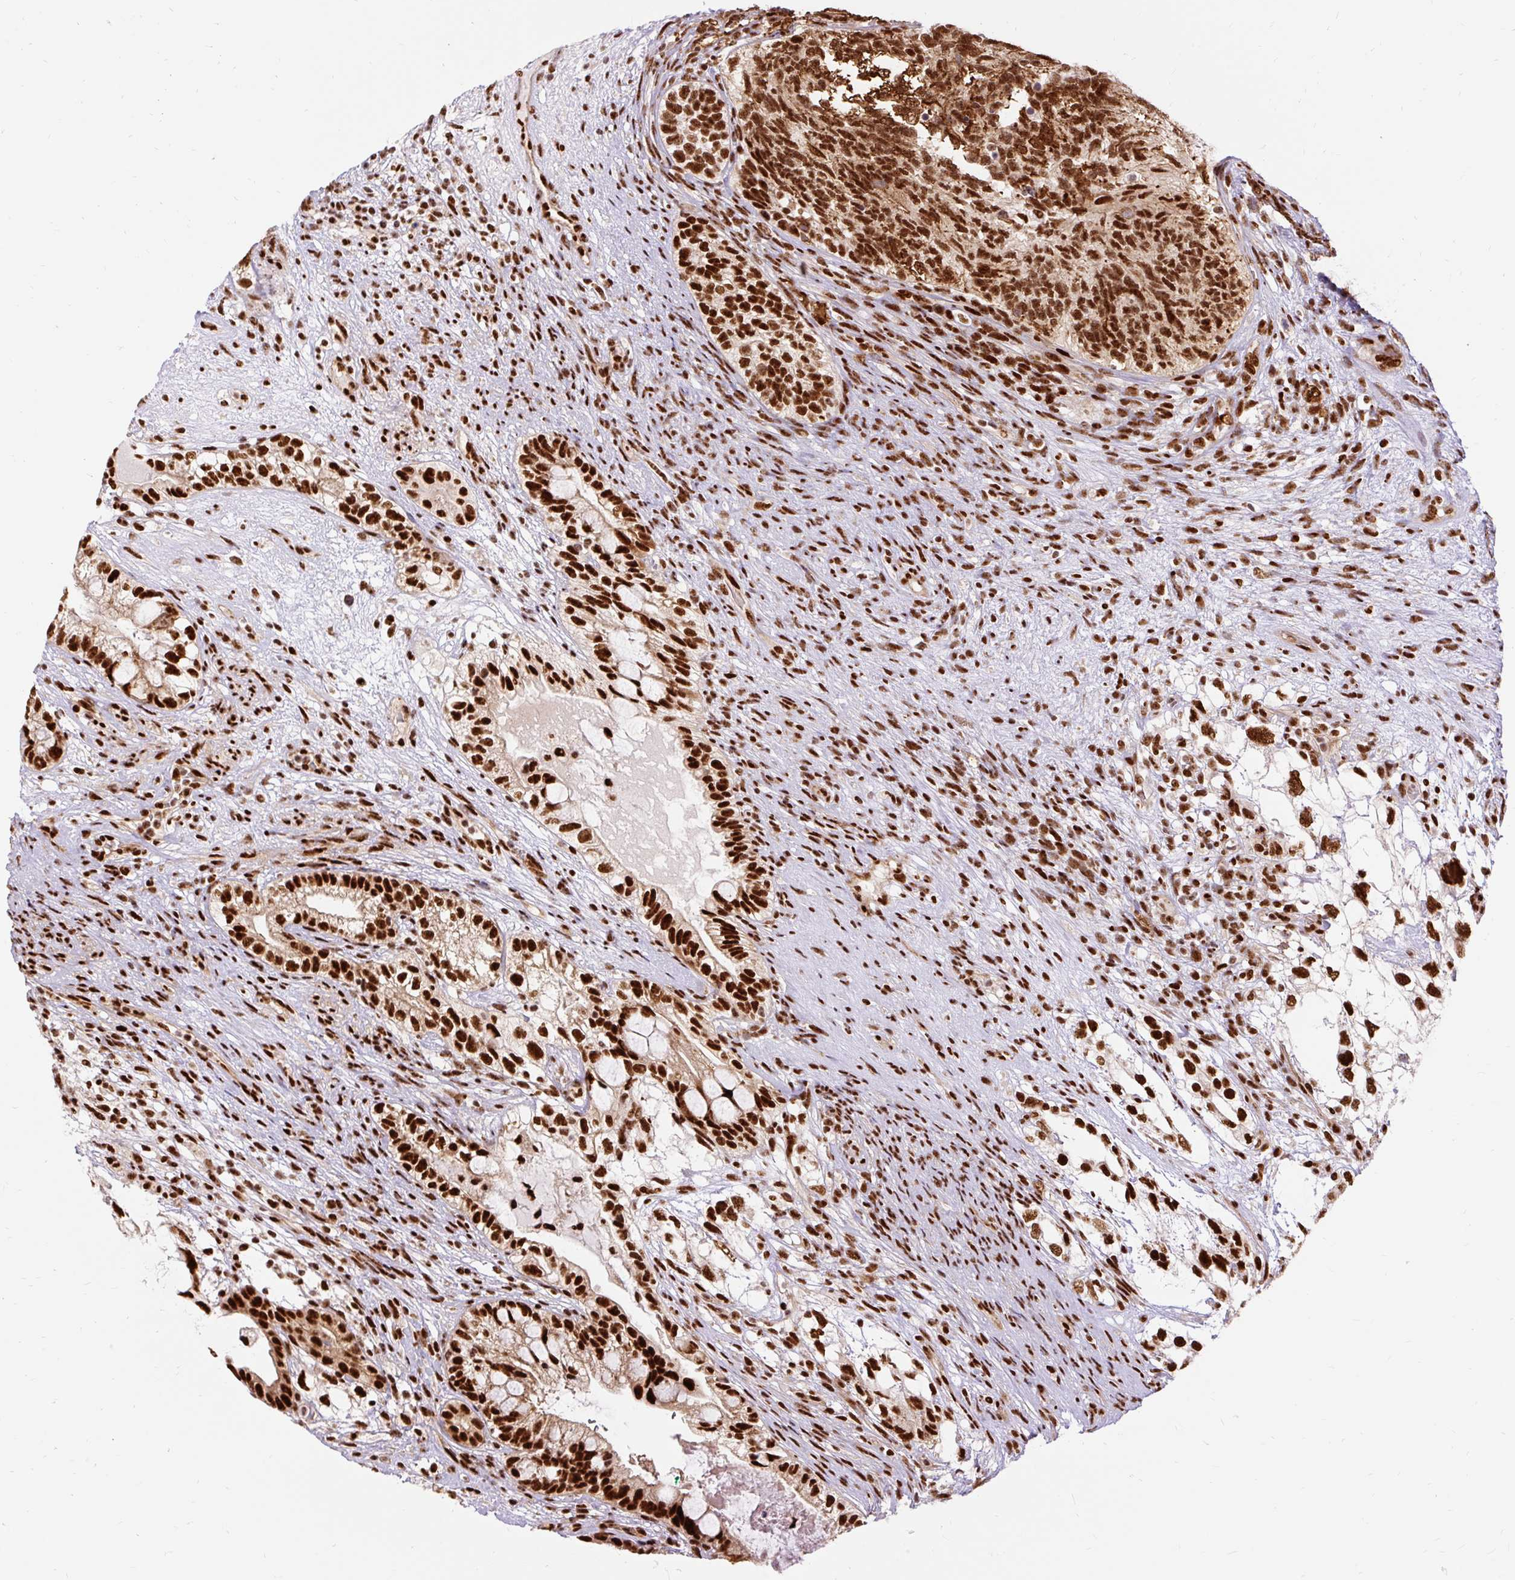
{"staining": {"intensity": "strong", "quantity": ">75%", "location": "nuclear"}, "tissue": "testis cancer", "cell_type": "Tumor cells", "image_type": "cancer", "snomed": [{"axis": "morphology", "description": "Seminoma, NOS"}, {"axis": "morphology", "description": "Carcinoma, Embryonal, NOS"}, {"axis": "topography", "description": "Testis"}], "caption": "About >75% of tumor cells in human seminoma (testis) show strong nuclear protein staining as visualized by brown immunohistochemical staining.", "gene": "MECOM", "patient": {"sex": "male", "age": 41}}